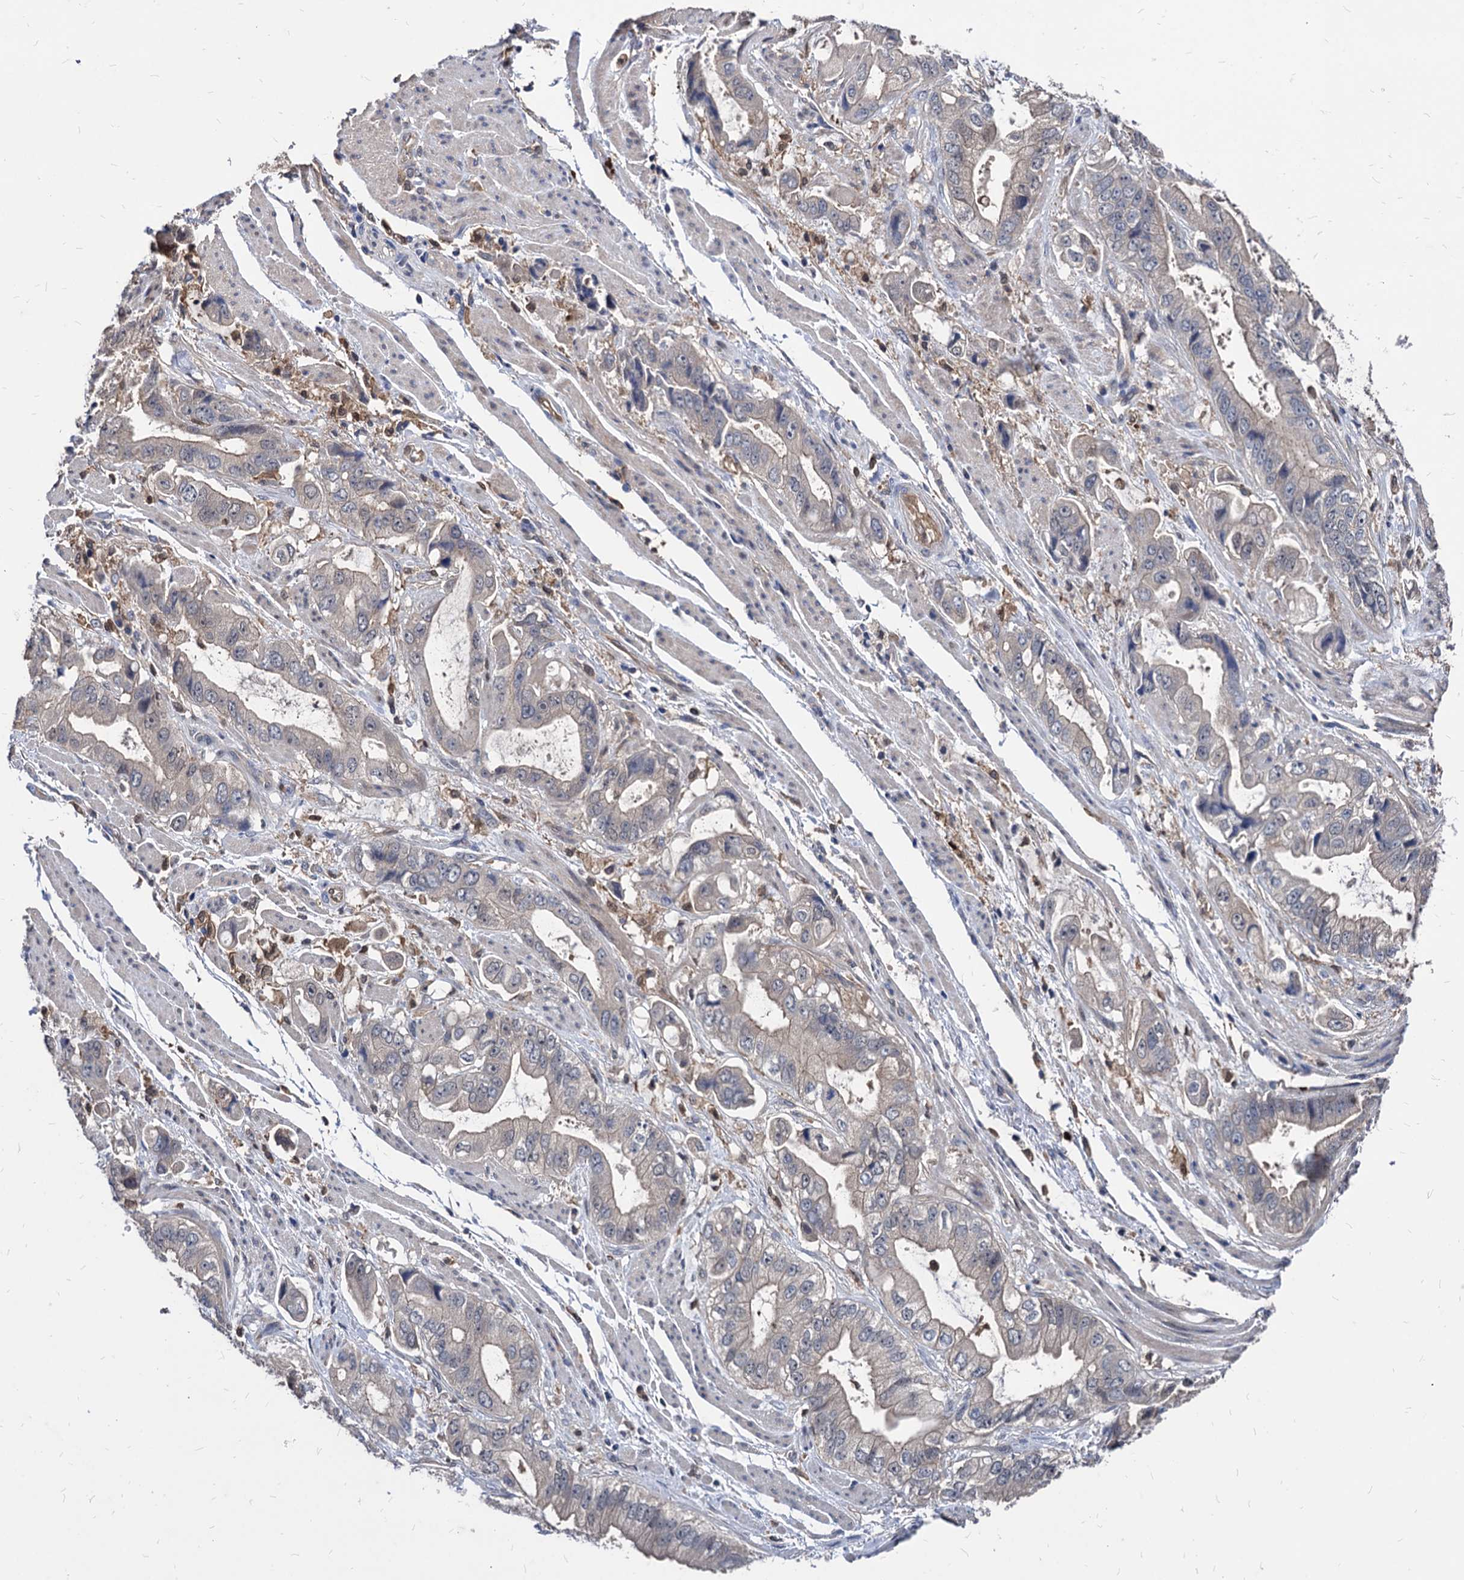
{"staining": {"intensity": "negative", "quantity": "none", "location": "none"}, "tissue": "stomach cancer", "cell_type": "Tumor cells", "image_type": "cancer", "snomed": [{"axis": "morphology", "description": "Adenocarcinoma, NOS"}, {"axis": "topography", "description": "Stomach"}], "caption": "Immunohistochemical staining of human stomach adenocarcinoma demonstrates no significant expression in tumor cells. Nuclei are stained in blue.", "gene": "CPPED1", "patient": {"sex": "male", "age": 62}}